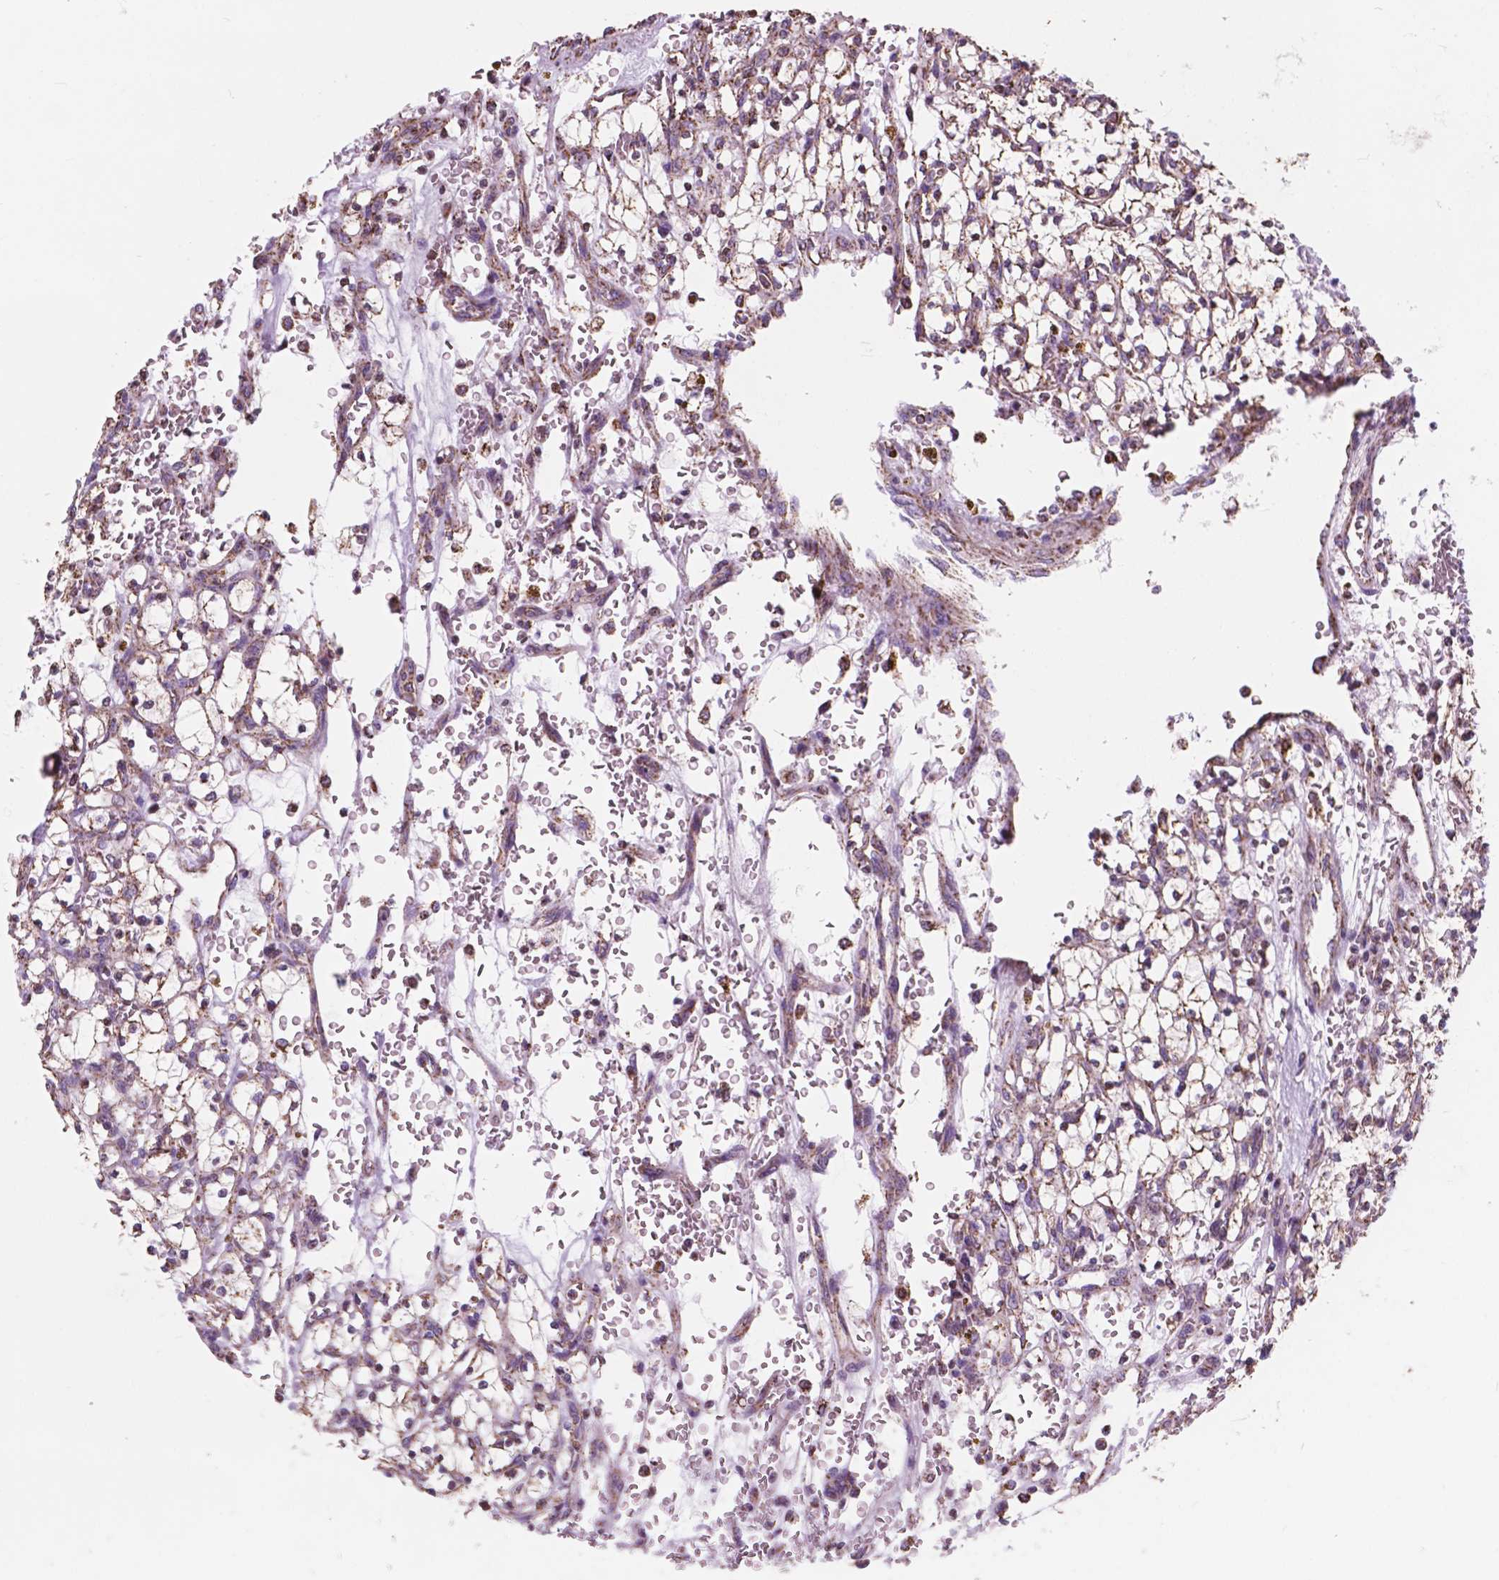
{"staining": {"intensity": "weak", "quantity": ">75%", "location": "cytoplasmic/membranous"}, "tissue": "renal cancer", "cell_type": "Tumor cells", "image_type": "cancer", "snomed": [{"axis": "morphology", "description": "Adenocarcinoma, NOS"}, {"axis": "topography", "description": "Kidney"}], "caption": "Approximately >75% of tumor cells in renal adenocarcinoma display weak cytoplasmic/membranous protein positivity as visualized by brown immunohistochemical staining.", "gene": "SCOC", "patient": {"sex": "female", "age": 64}}